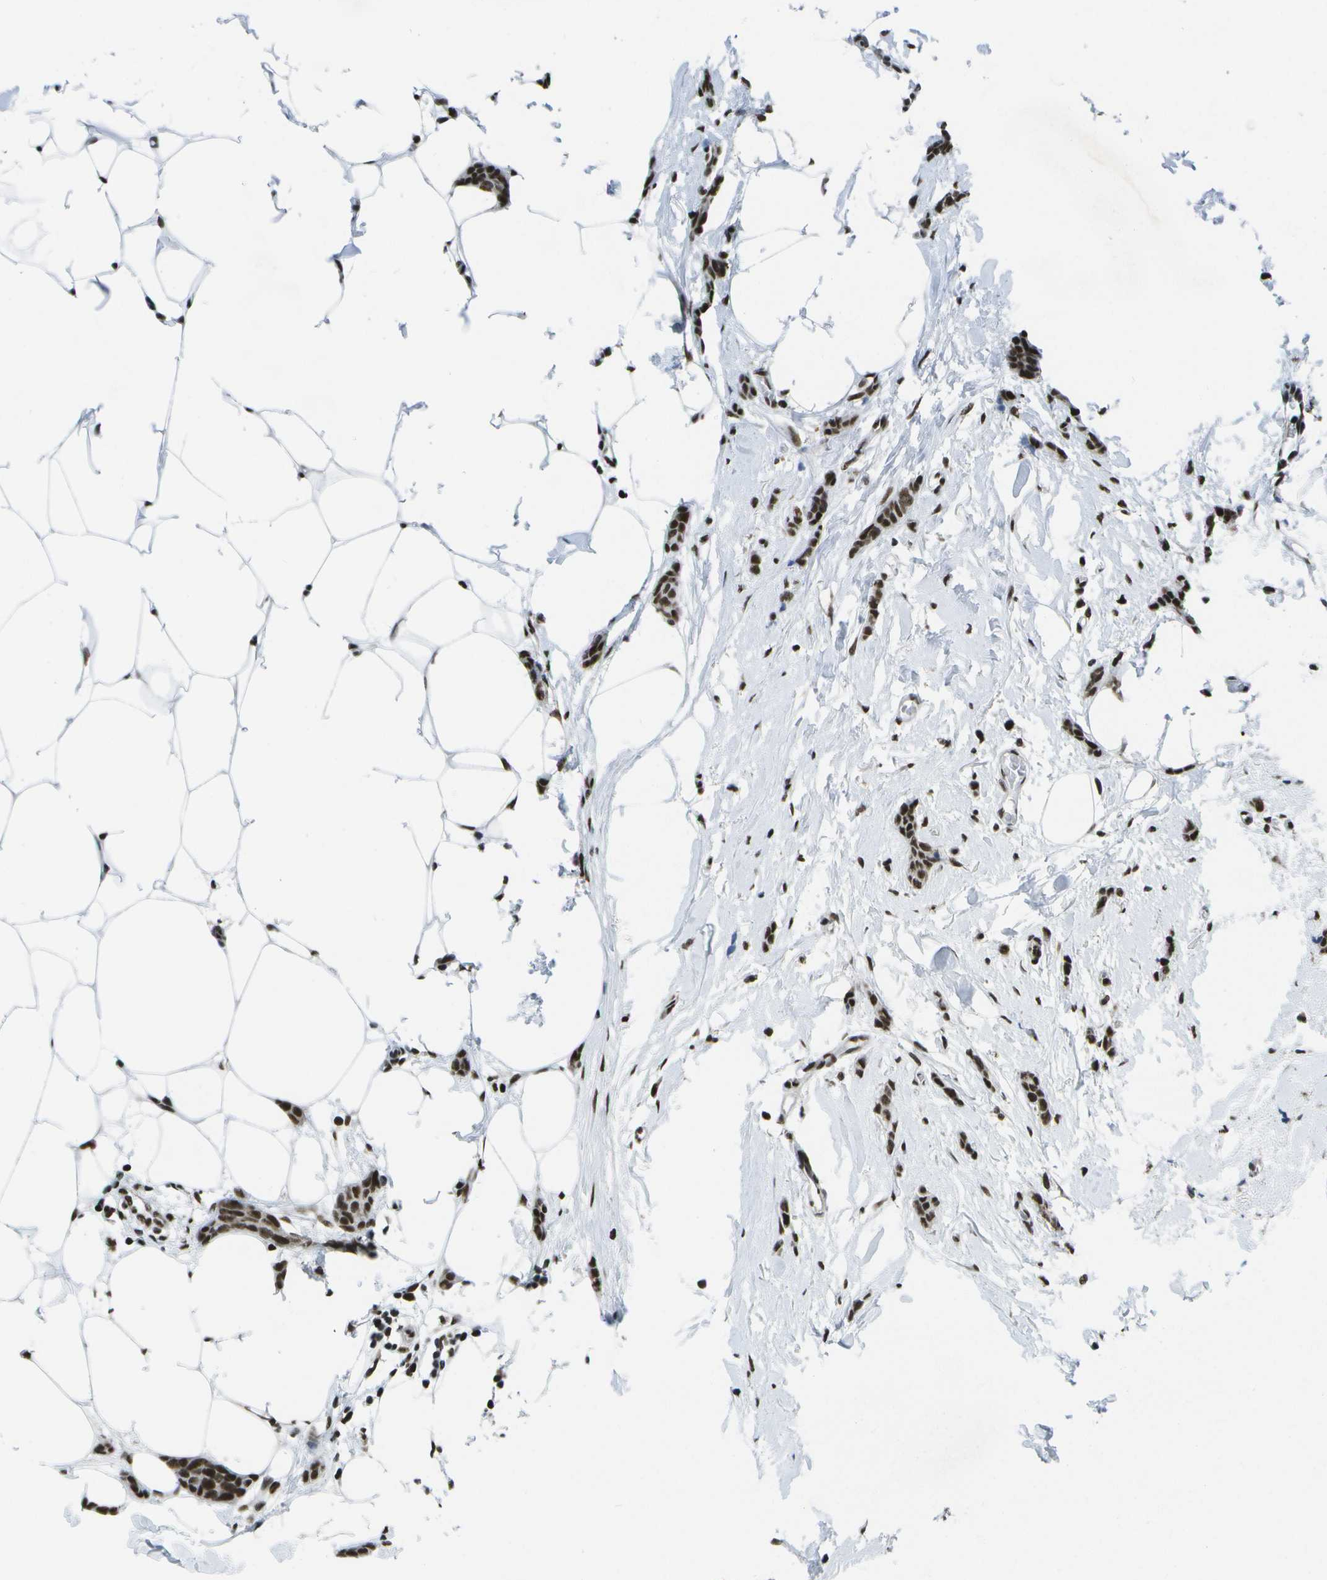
{"staining": {"intensity": "strong", "quantity": ">75%", "location": "nuclear"}, "tissue": "breast cancer", "cell_type": "Tumor cells", "image_type": "cancer", "snomed": [{"axis": "morphology", "description": "Lobular carcinoma"}, {"axis": "topography", "description": "Skin"}, {"axis": "topography", "description": "Breast"}], "caption": "An image of breast cancer (lobular carcinoma) stained for a protein exhibits strong nuclear brown staining in tumor cells. The staining was performed using DAB (3,3'-diaminobenzidine), with brown indicating positive protein expression. Nuclei are stained blue with hematoxylin.", "gene": "NSRP1", "patient": {"sex": "female", "age": 46}}